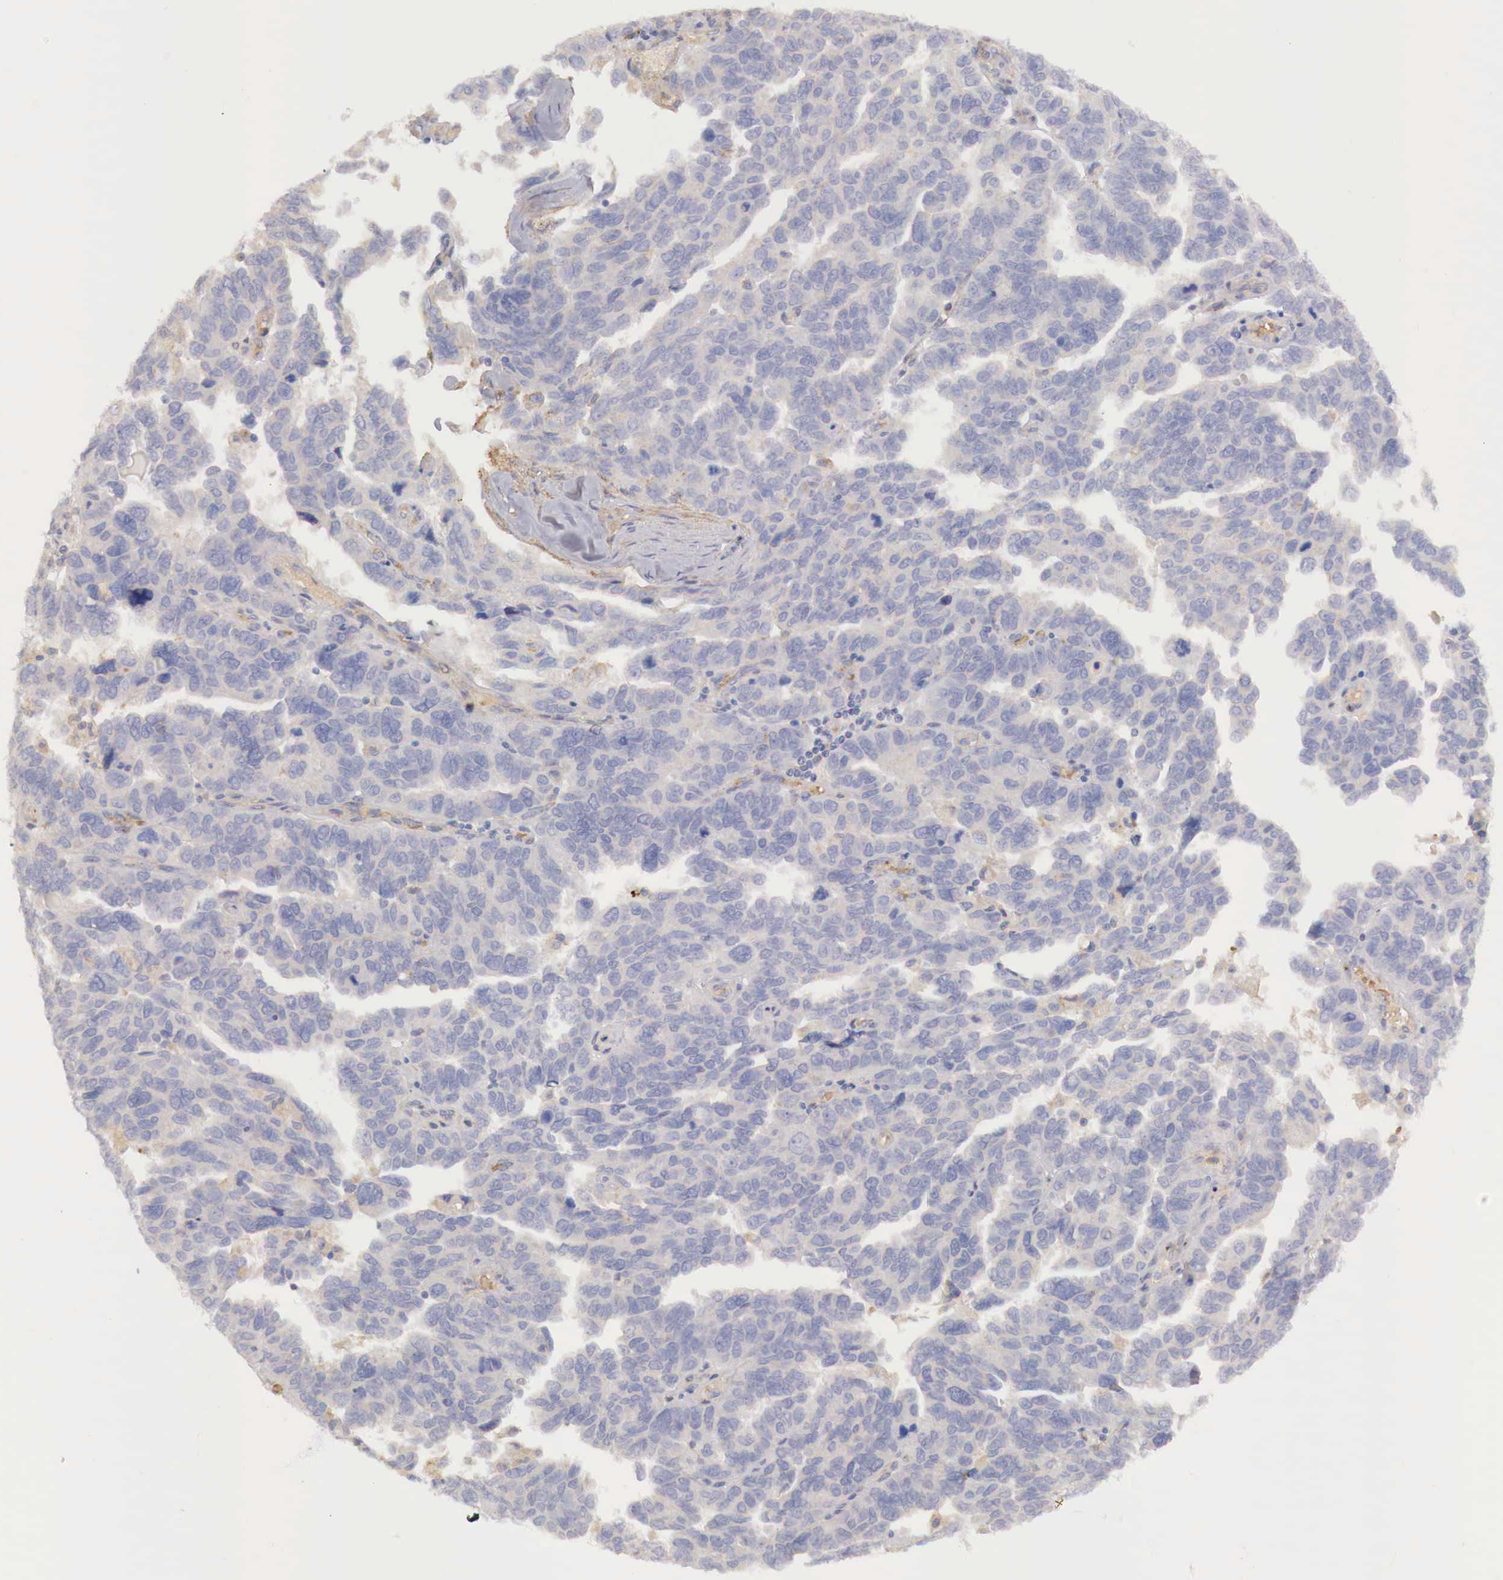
{"staining": {"intensity": "negative", "quantity": "none", "location": "none"}, "tissue": "ovarian cancer", "cell_type": "Tumor cells", "image_type": "cancer", "snomed": [{"axis": "morphology", "description": "Cystadenocarcinoma, serous, NOS"}, {"axis": "topography", "description": "Ovary"}], "caption": "The histopathology image displays no significant positivity in tumor cells of ovarian cancer.", "gene": "KLHDC7B", "patient": {"sex": "female", "age": 64}}